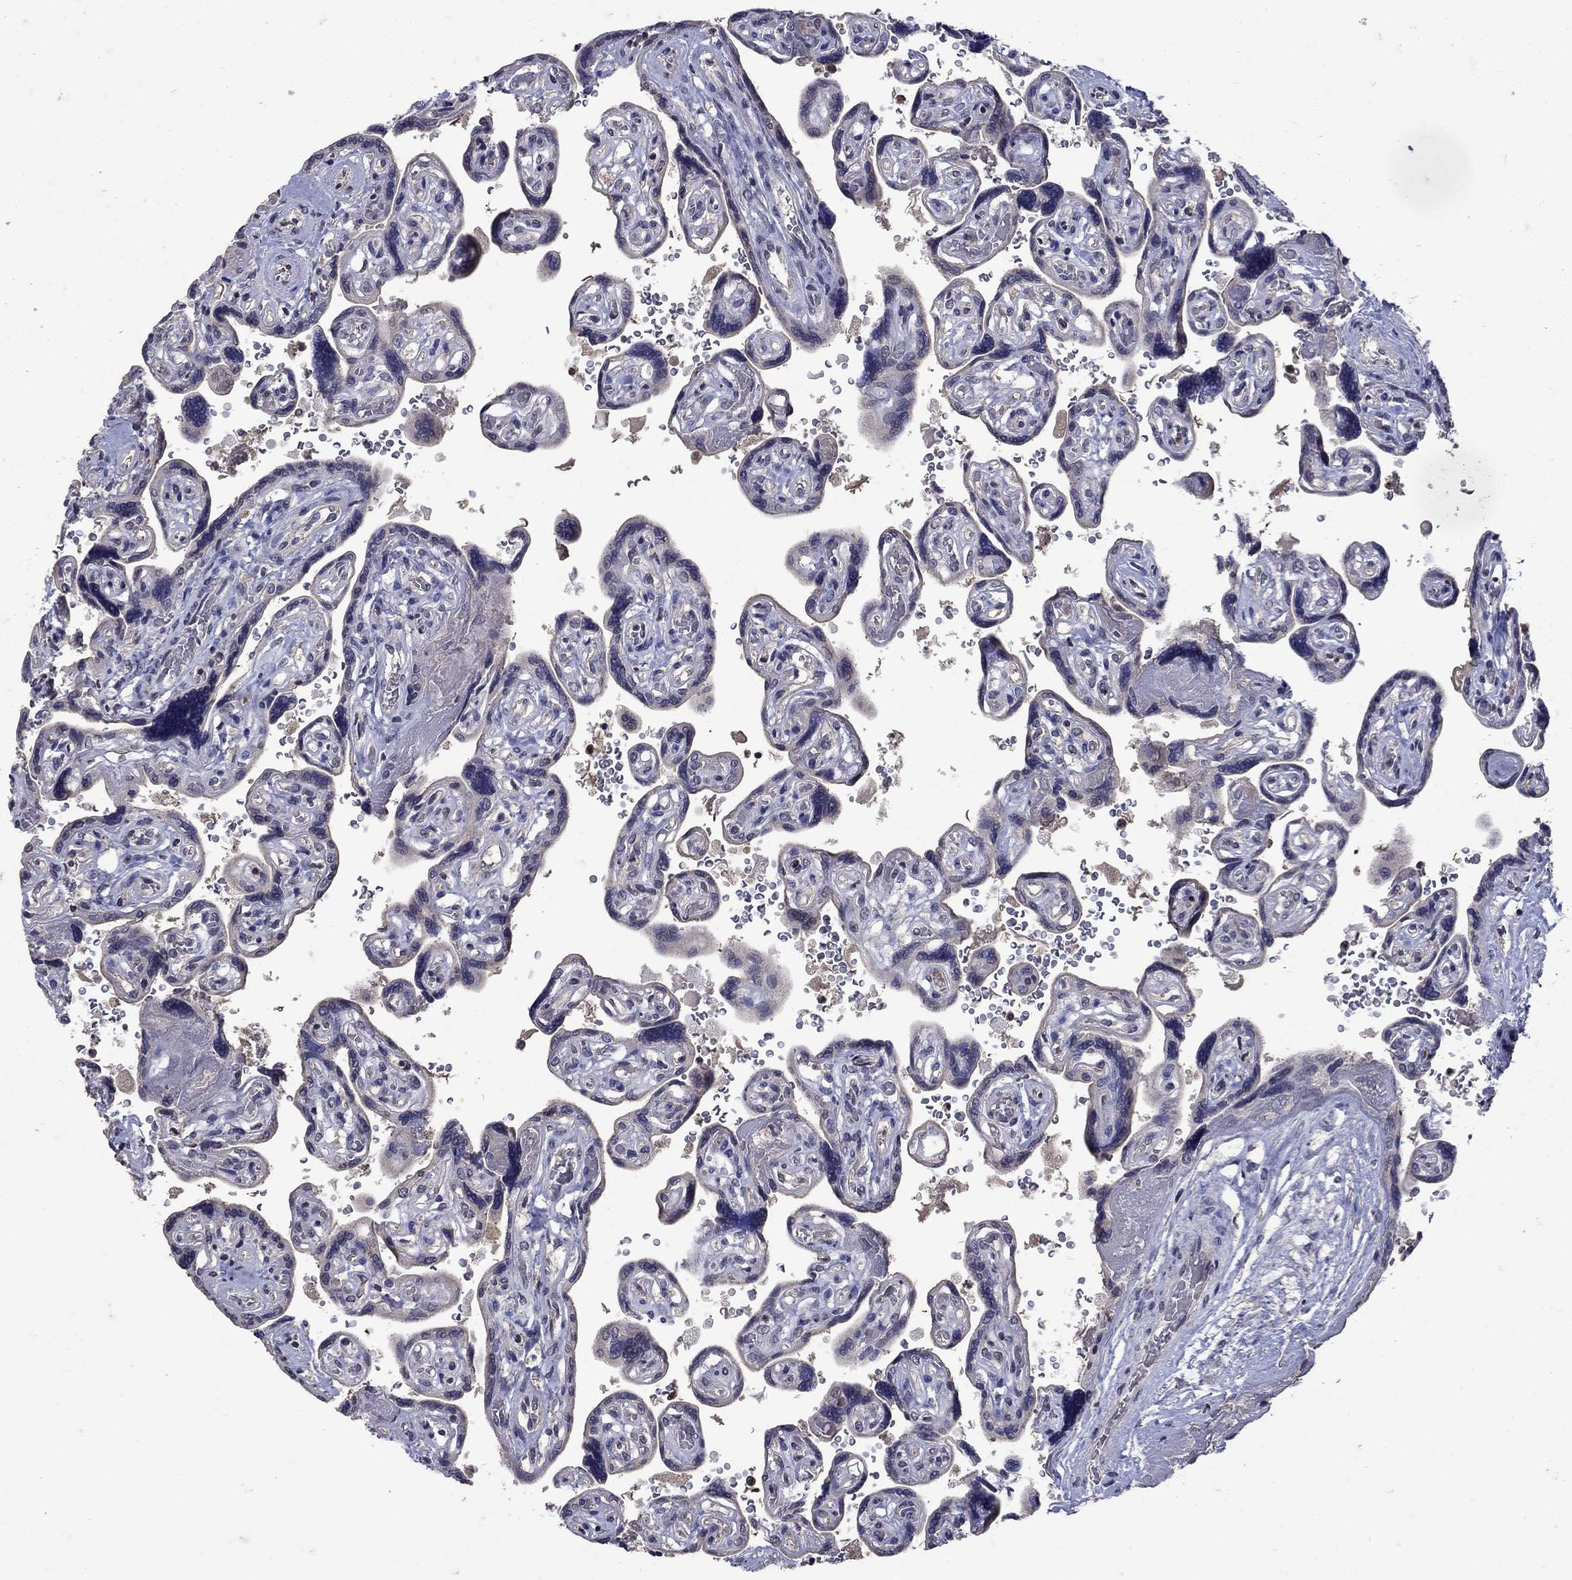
{"staining": {"intensity": "negative", "quantity": "none", "location": "none"}, "tissue": "placenta", "cell_type": "Decidual cells", "image_type": "normal", "snomed": [{"axis": "morphology", "description": "Normal tissue, NOS"}, {"axis": "topography", "description": "Placenta"}], "caption": "An IHC image of unremarkable placenta is shown. There is no staining in decidual cells of placenta. (DAB immunohistochemistry with hematoxylin counter stain).", "gene": "NPC2", "patient": {"sex": "female", "age": 32}}